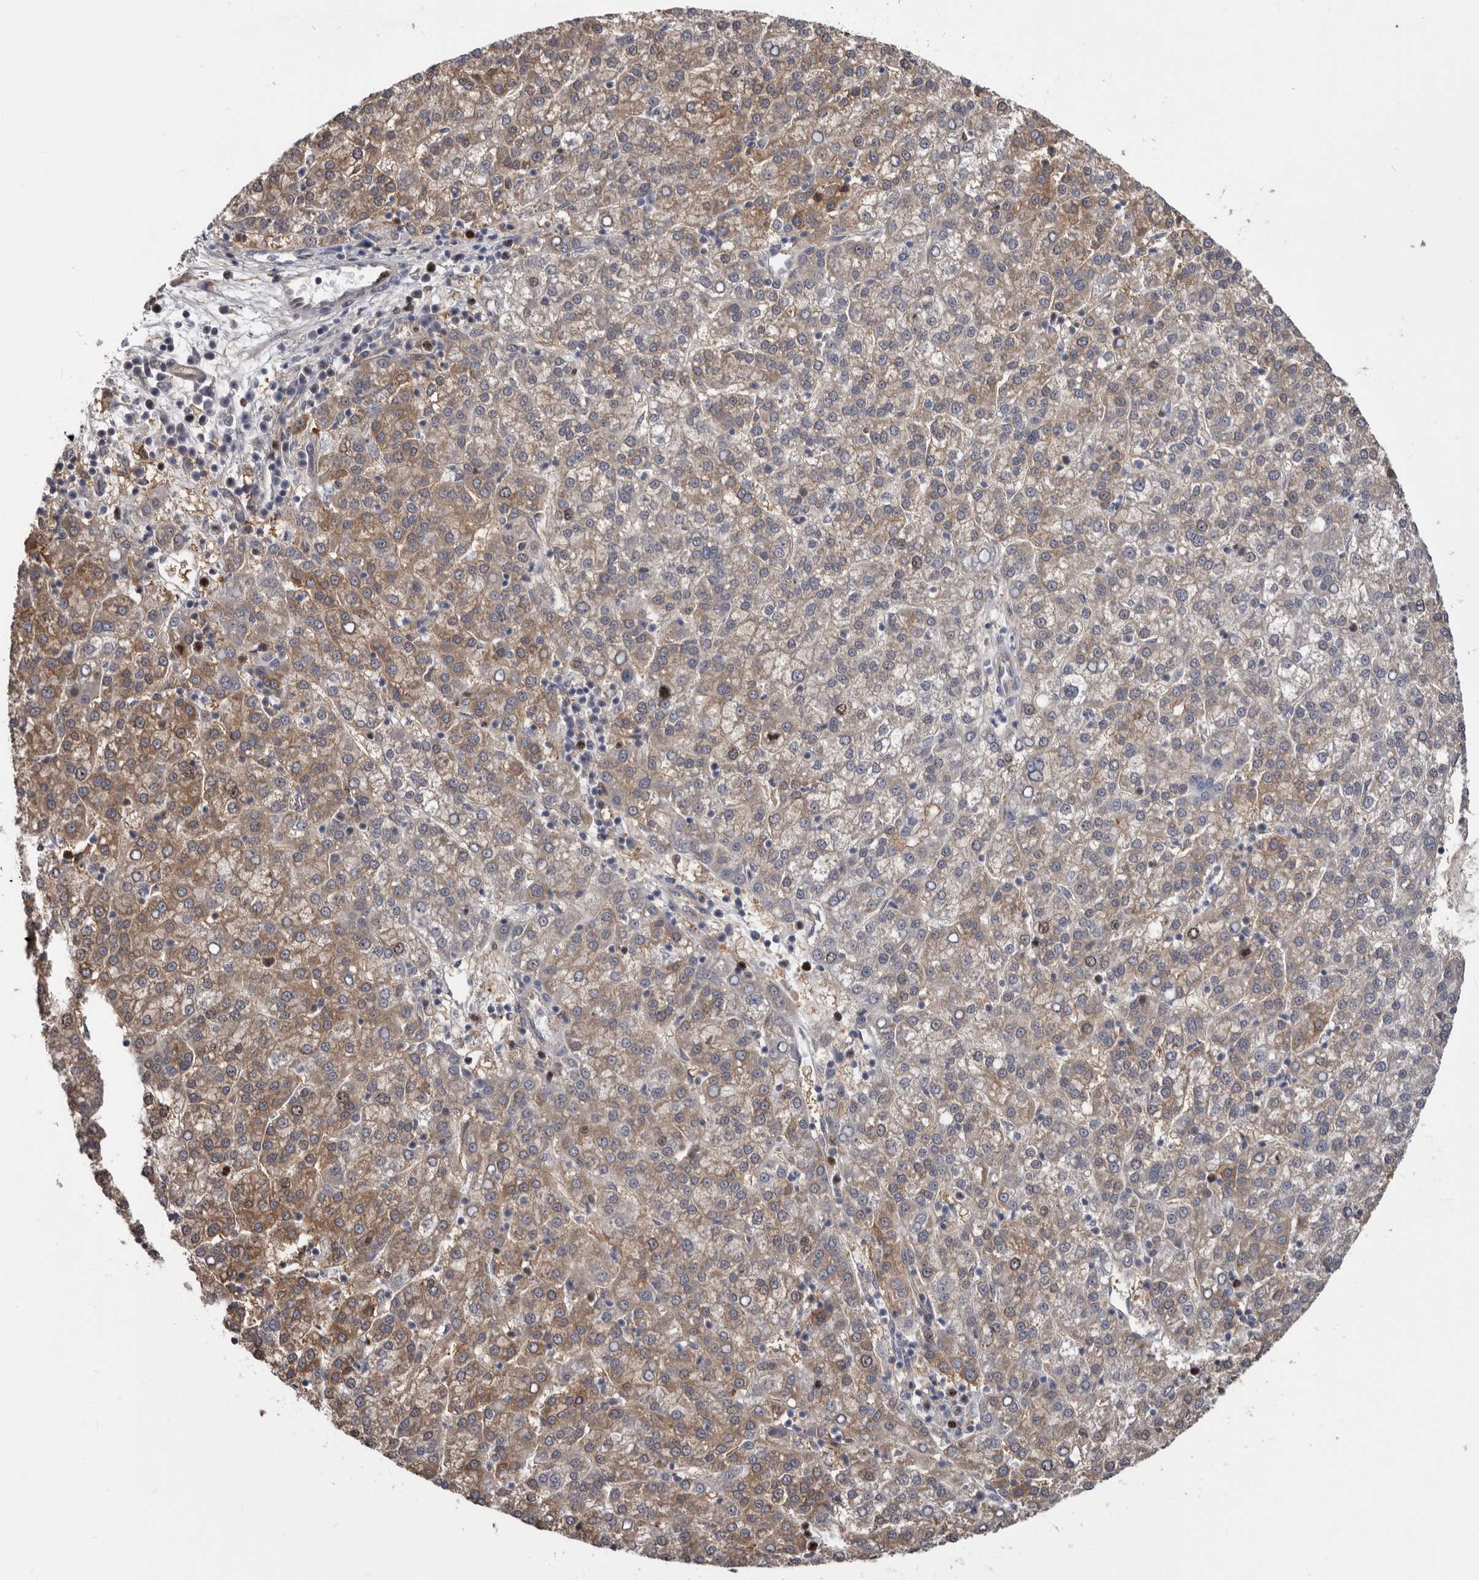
{"staining": {"intensity": "weak", "quantity": "25%-75%", "location": "cytoplasmic/membranous"}, "tissue": "liver cancer", "cell_type": "Tumor cells", "image_type": "cancer", "snomed": [{"axis": "morphology", "description": "Carcinoma, Hepatocellular, NOS"}, {"axis": "topography", "description": "Liver"}], "caption": "A brown stain labels weak cytoplasmic/membranous staining of a protein in liver cancer (hepatocellular carcinoma) tumor cells.", "gene": "CDCA8", "patient": {"sex": "female", "age": 58}}